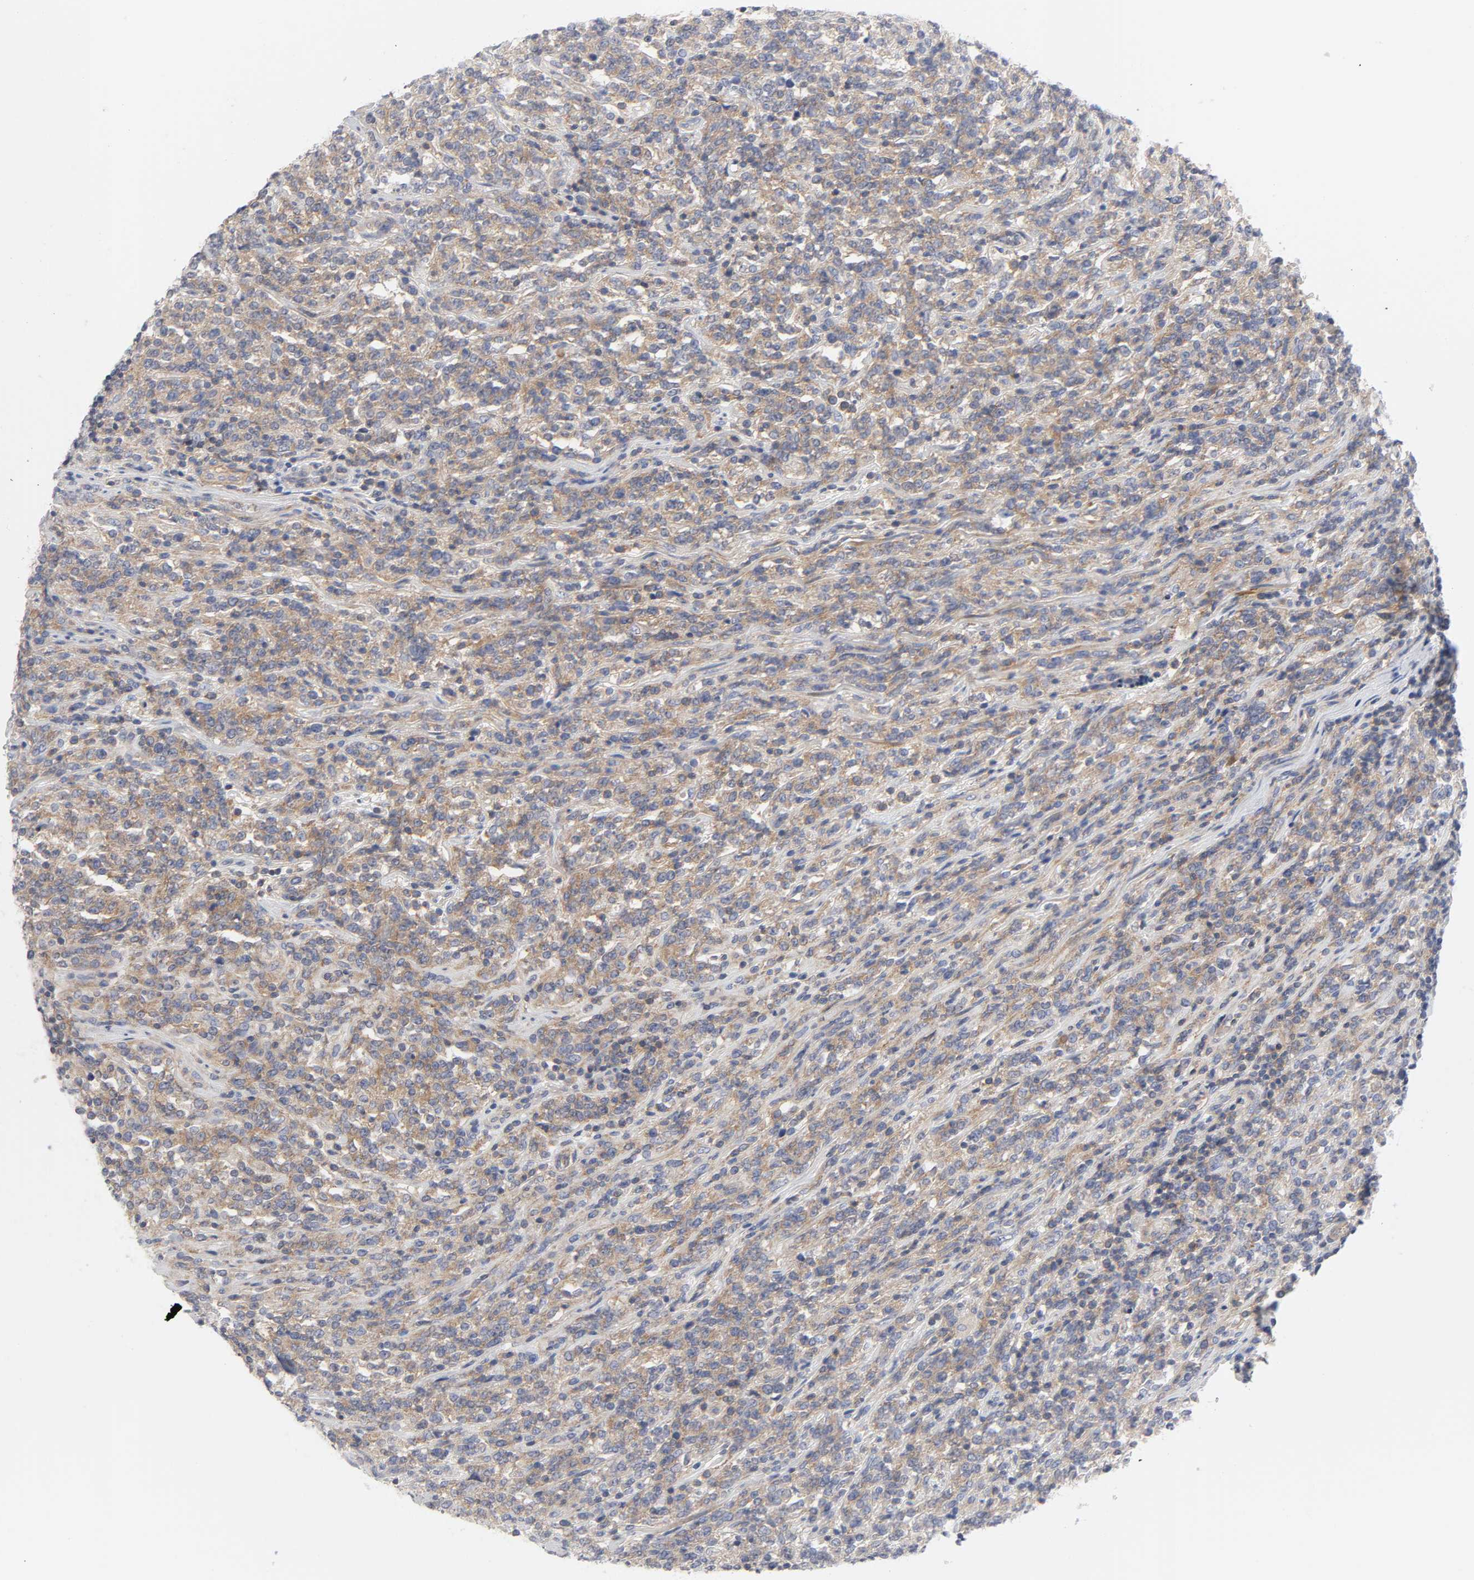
{"staining": {"intensity": "moderate", "quantity": ">75%", "location": "cytoplasmic/membranous"}, "tissue": "lymphoma", "cell_type": "Tumor cells", "image_type": "cancer", "snomed": [{"axis": "morphology", "description": "Malignant lymphoma, non-Hodgkin's type, High grade"}, {"axis": "topography", "description": "Soft tissue"}], "caption": "An image of human malignant lymphoma, non-Hodgkin's type (high-grade) stained for a protein exhibits moderate cytoplasmic/membranous brown staining in tumor cells.", "gene": "ROCK1", "patient": {"sex": "male", "age": 18}}